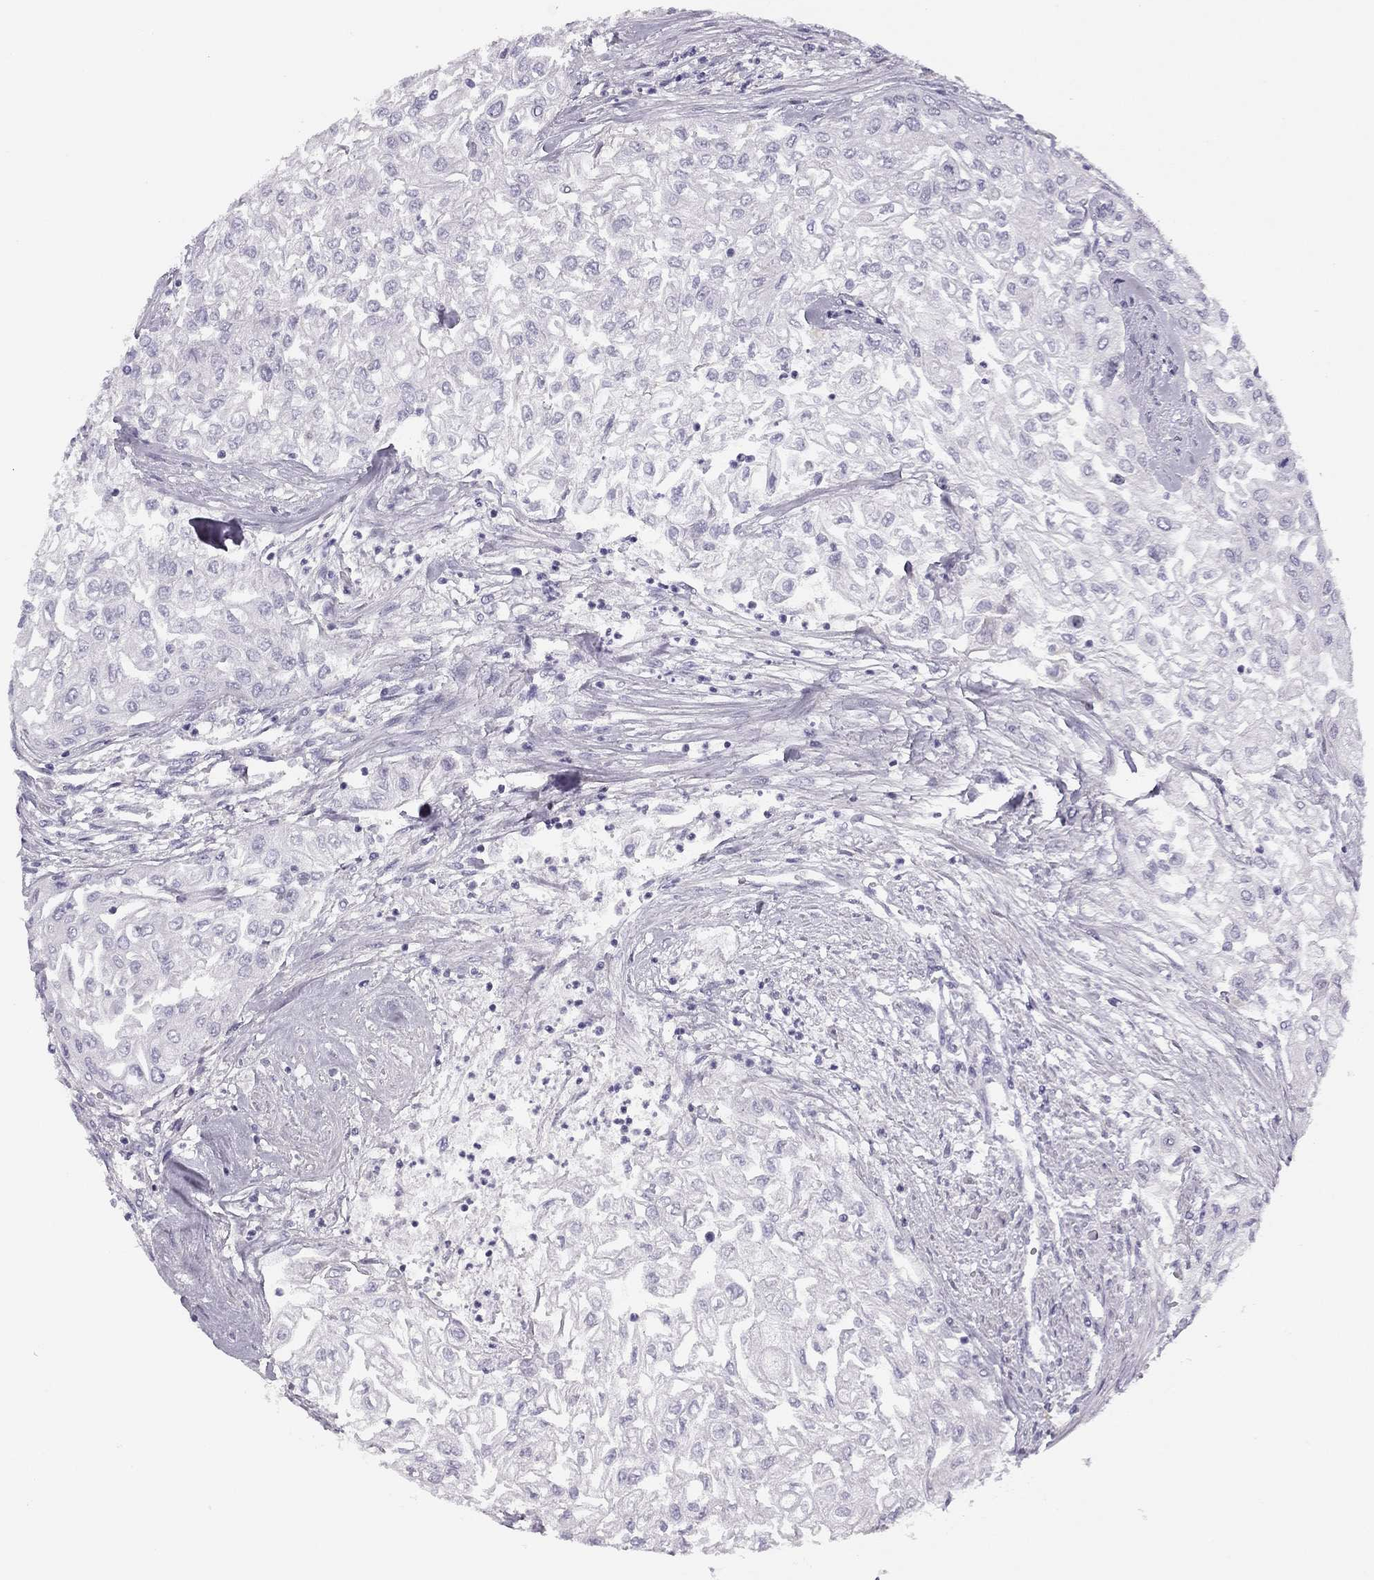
{"staining": {"intensity": "negative", "quantity": "none", "location": "none"}, "tissue": "urothelial cancer", "cell_type": "Tumor cells", "image_type": "cancer", "snomed": [{"axis": "morphology", "description": "Urothelial carcinoma, High grade"}, {"axis": "topography", "description": "Urinary bladder"}], "caption": "Immunohistochemistry (IHC) micrograph of human high-grade urothelial carcinoma stained for a protein (brown), which exhibits no expression in tumor cells. (DAB IHC visualized using brightfield microscopy, high magnification).", "gene": "MC5R", "patient": {"sex": "male", "age": 62}}